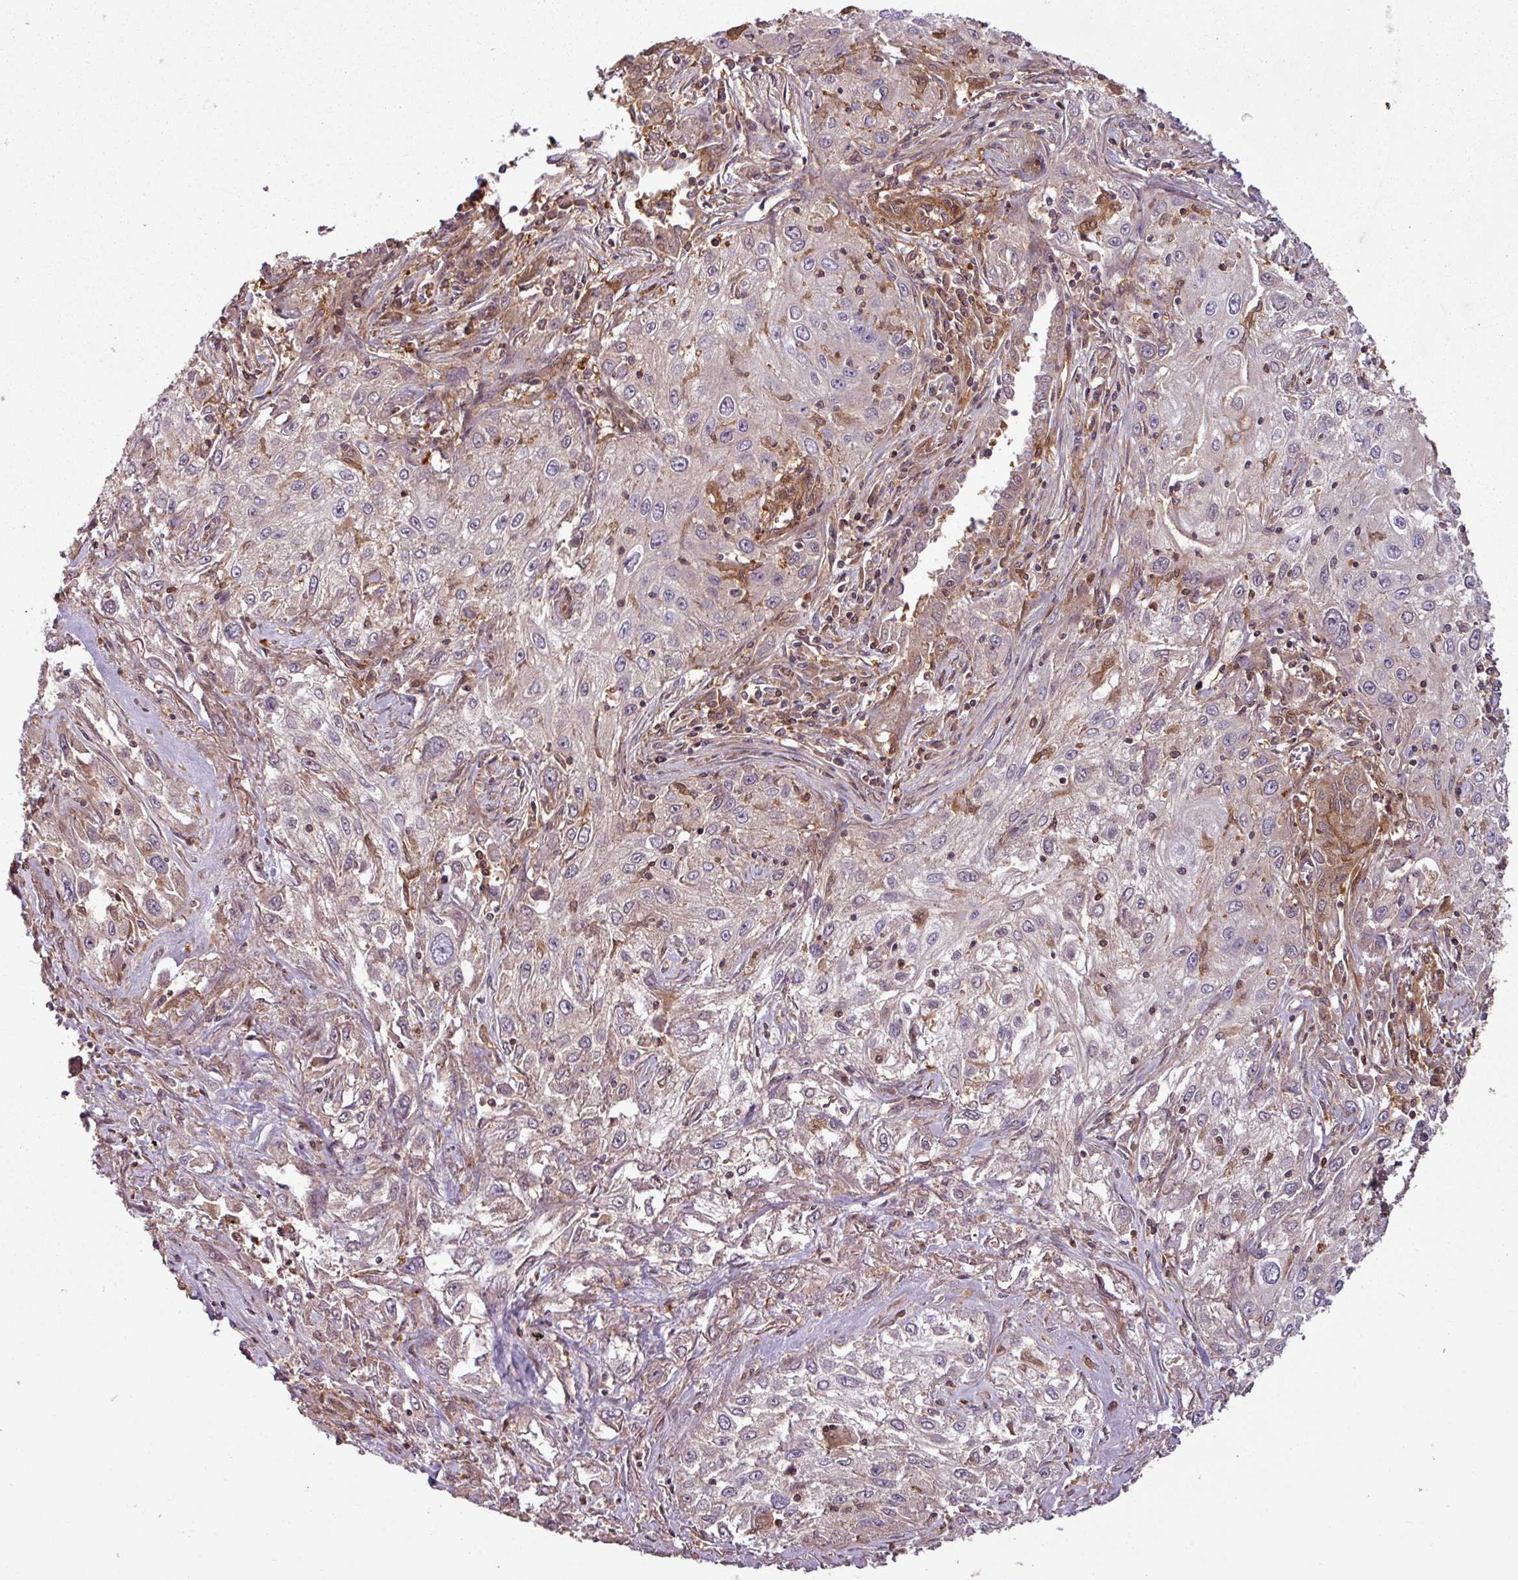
{"staining": {"intensity": "negative", "quantity": "none", "location": "none"}, "tissue": "lung cancer", "cell_type": "Tumor cells", "image_type": "cancer", "snomed": [{"axis": "morphology", "description": "Squamous cell carcinoma, NOS"}, {"axis": "topography", "description": "Lung"}], "caption": "The image displays no significant staining in tumor cells of lung squamous cell carcinoma.", "gene": "SH3BGRL", "patient": {"sex": "female", "age": 69}}